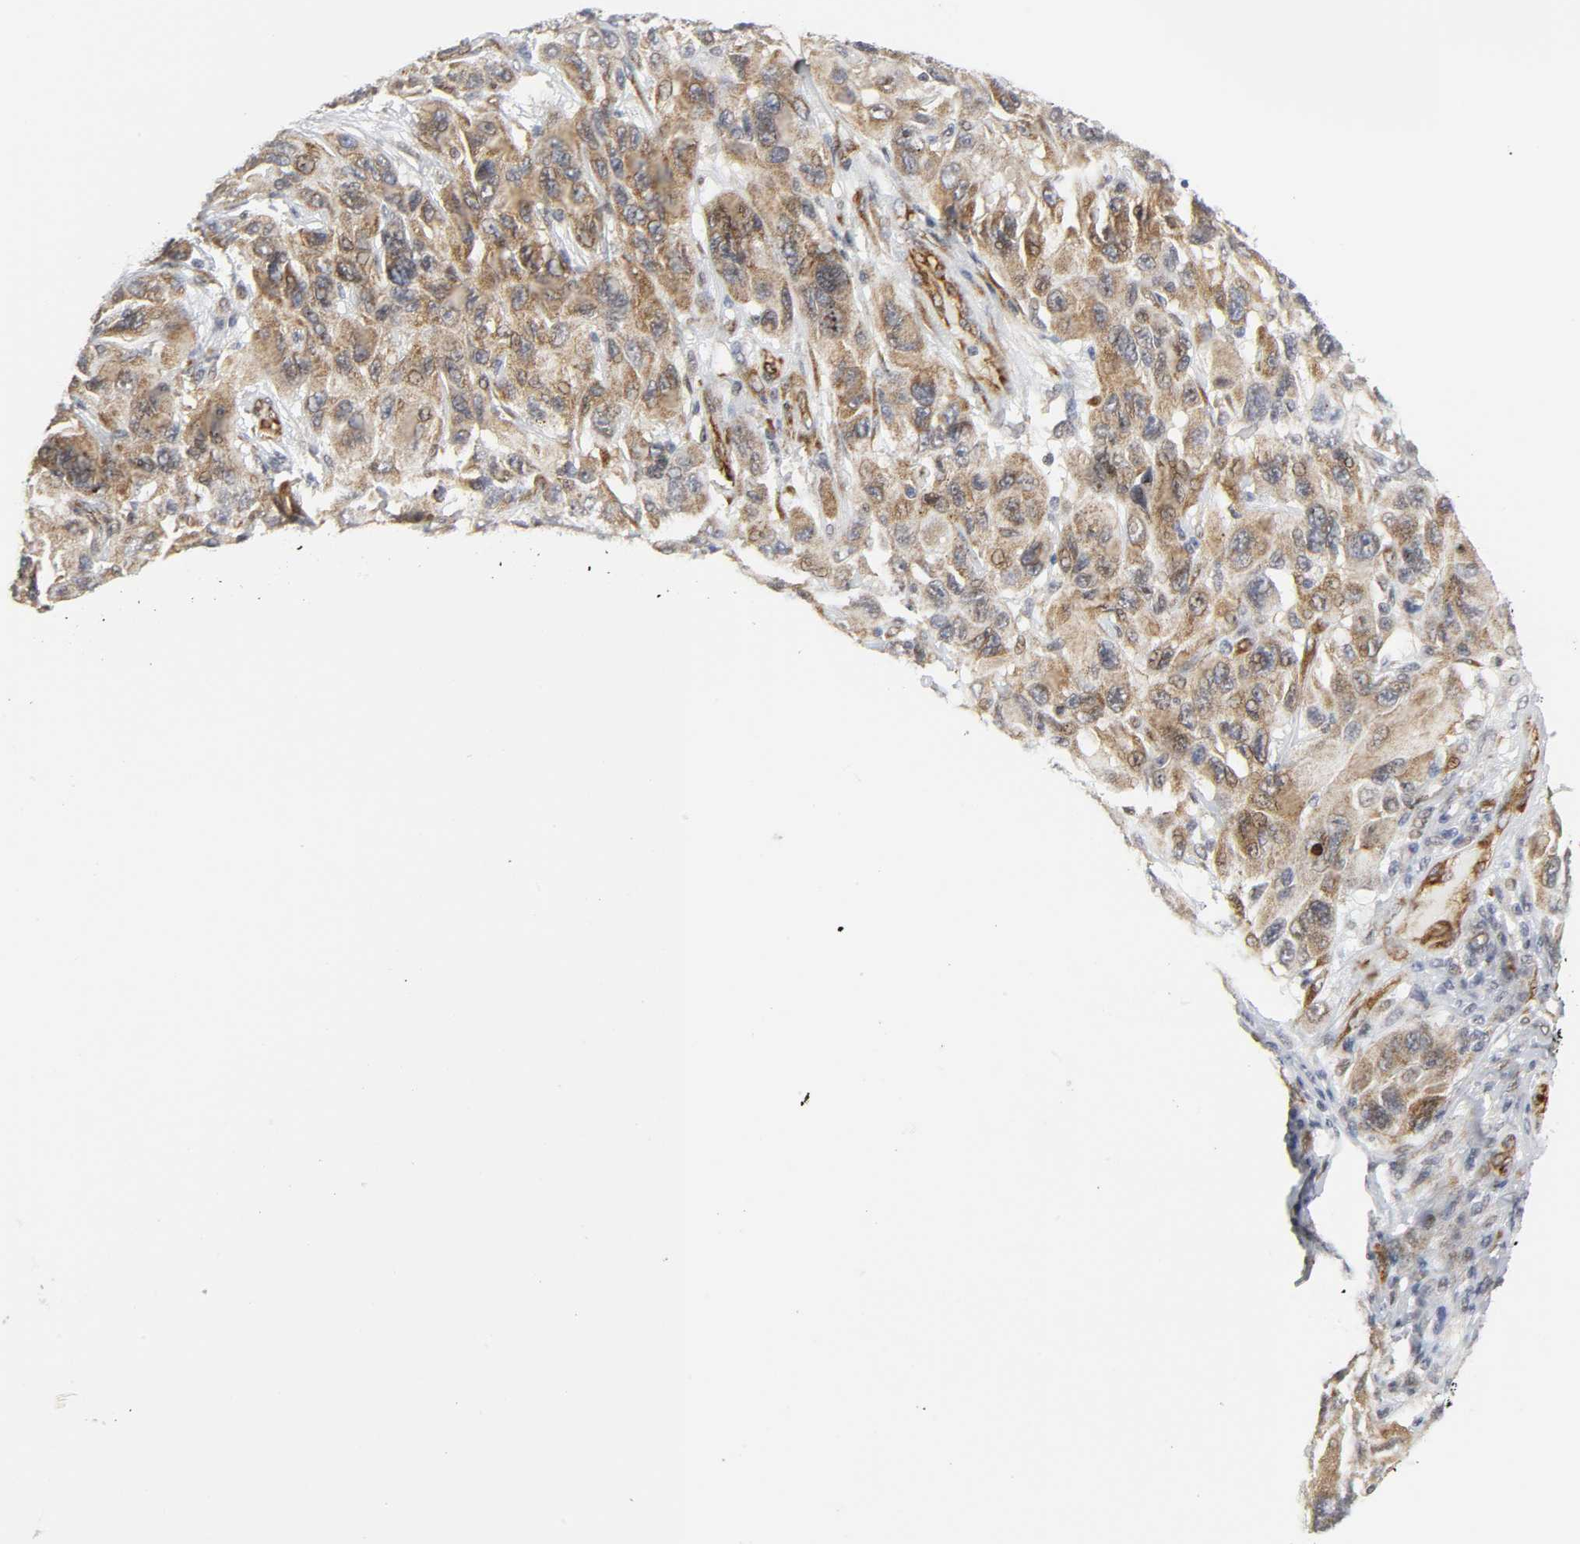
{"staining": {"intensity": "moderate", "quantity": ">75%", "location": "cytoplasmic/membranous"}, "tissue": "melanoma", "cell_type": "Tumor cells", "image_type": "cancer", "snomed": [{"axis": "morphology", "description": "Malignant melanoma, NOS"}, {"axis": "topography", "description": "Skin"}], "caption": "This is a micrograph of immunohistochemistry staining of melanoma, which shows moderate expression in the cytoplasmic/membranous of tumor cells.", "gene": "DOCK1", "patient": {"sex": "male", "age": 53}}